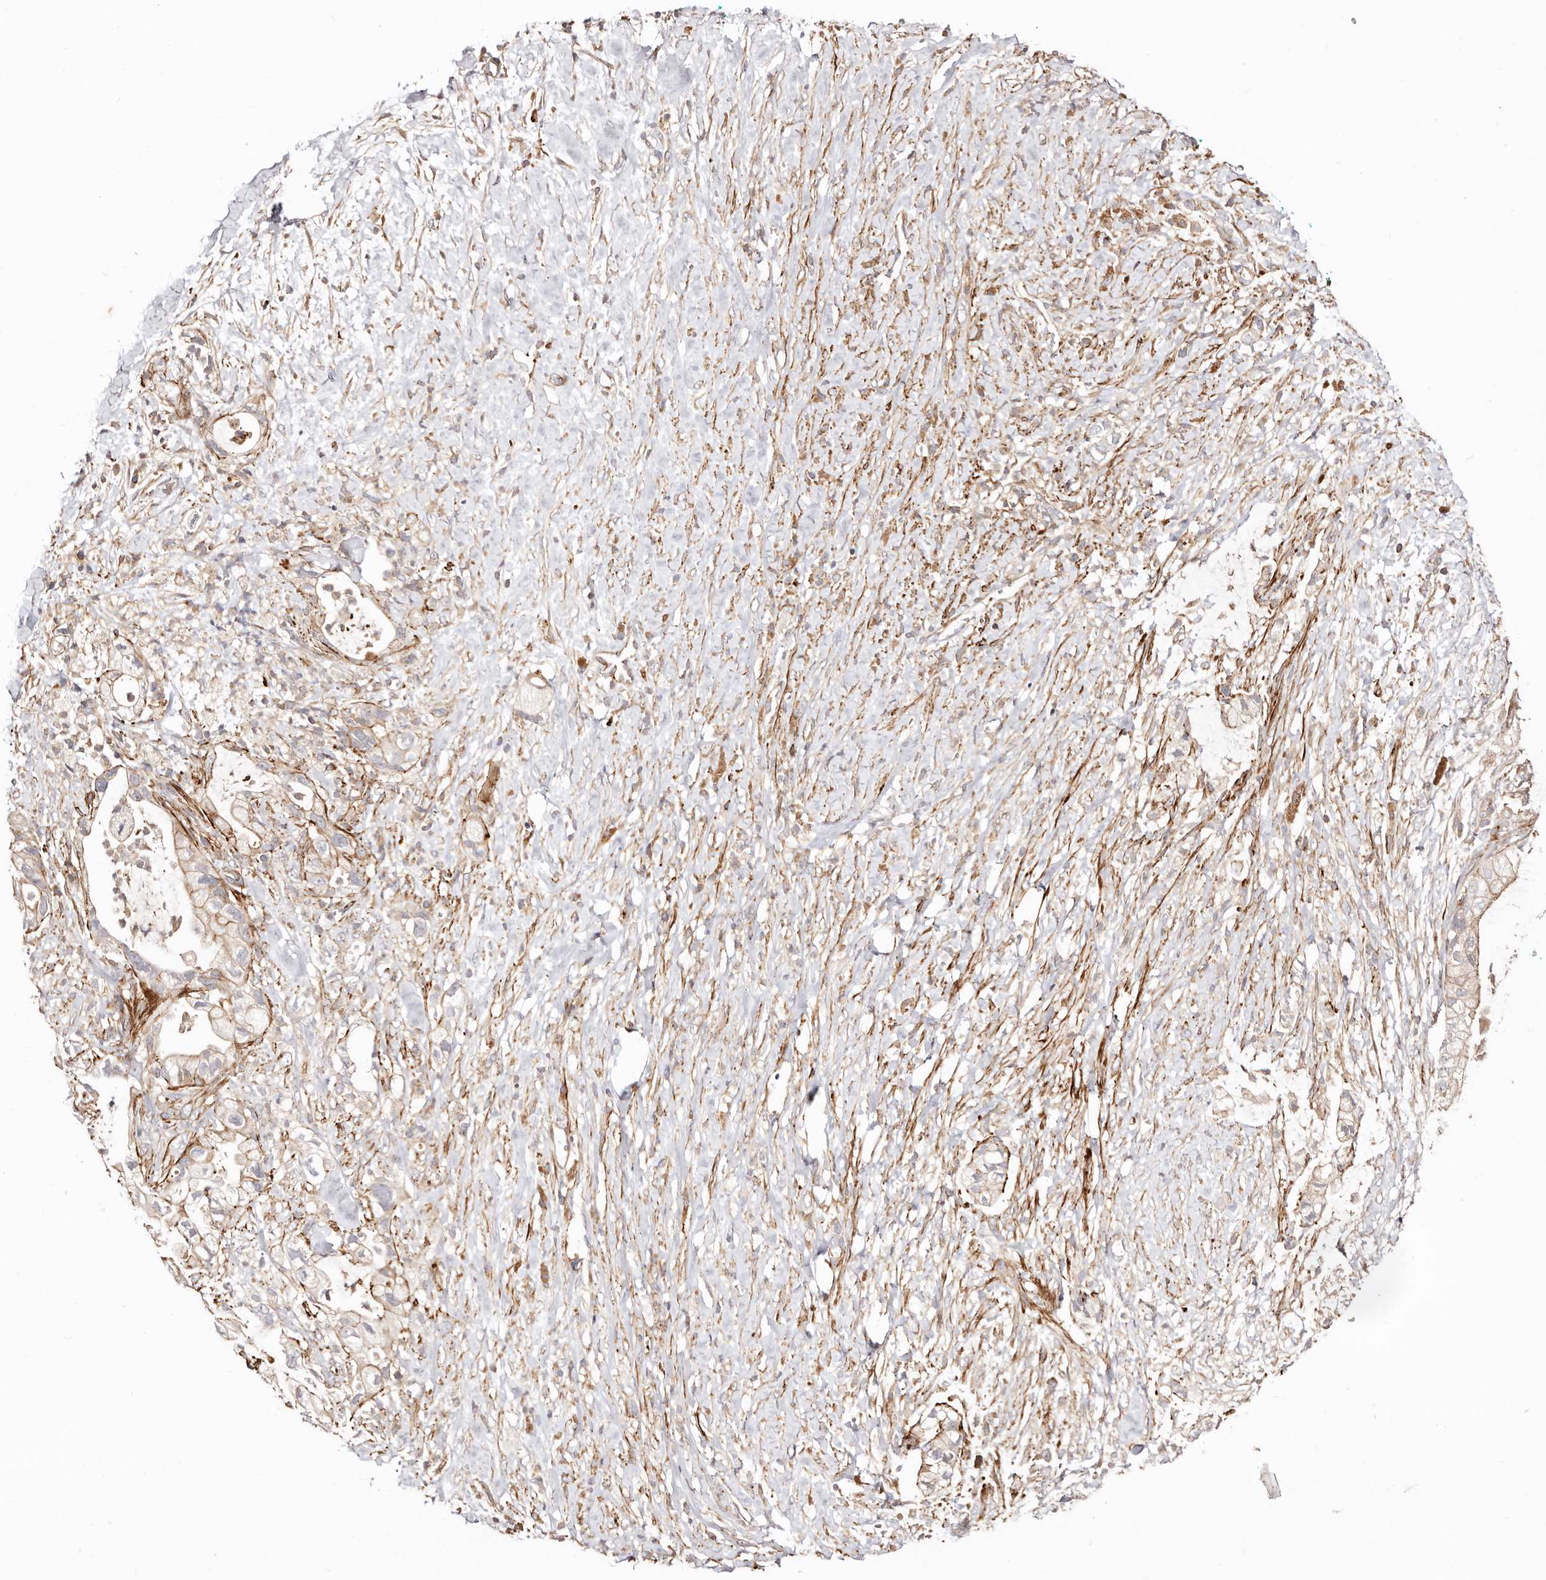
{"staining": {"intensity": "moderate", "quantity": "<25%", "location": "cytoplasmic/membranous"}, "tissue": "pancreatic cancer", "cell_type": "Tumor cells", "image_type": "cancer", "snomed": [{"axis": "morphology", "description": "Adenocarcinoma, NOS"}, {"axis": "topography", "description": "Pancreas"}], "caption": "Tumor cells reveal low levels of moderate cytoplasmic/membranous positivity in approximately <25% of cells in adenocarcinoma (pancreatic).", "gene": "PTPN22", "patient": {"sex": "male", "age": 53}}